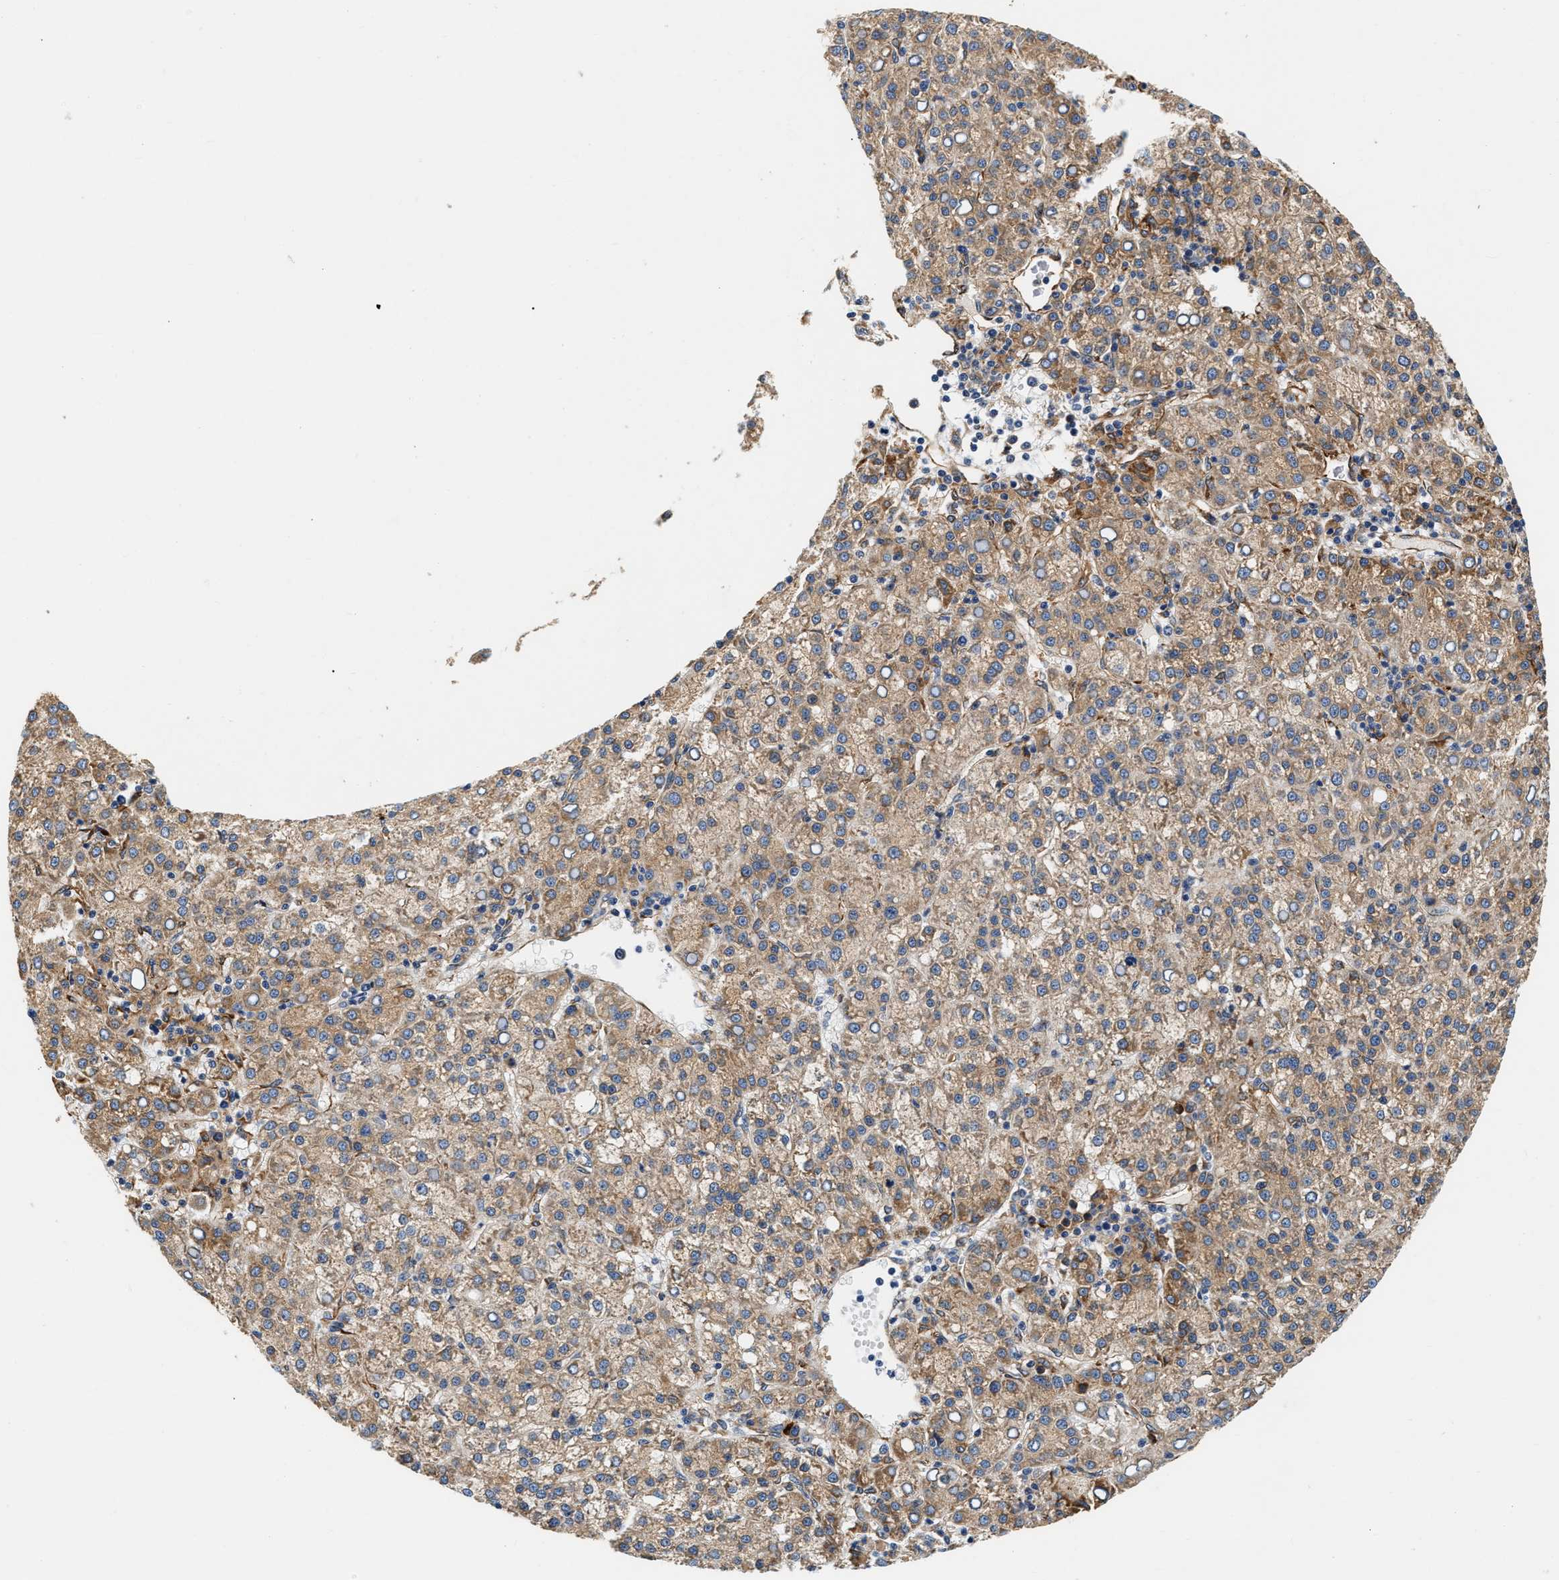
{"staining": {"intensity": "weak", "quantity": ">75%", "location": "cytoplasmic/membranous"}, "tissue": "liver cancer", "cell_type": "Tumor cells", "image_type": "cancer", "snomed": [{"axis": "morphology", "description": "Carcinoma, Hepatocellular, NOS"}, {"axis": "topography", "description": "Liver"}], "caption": "Liver cancer (hepatocellular carcinoma) stained with a brown dye exhibits weak cytoplasmic/membranous positive expression in about >75% of tumor cells.", "gene": "IFT74", "patient": {"sex": "female", "age": 58}}